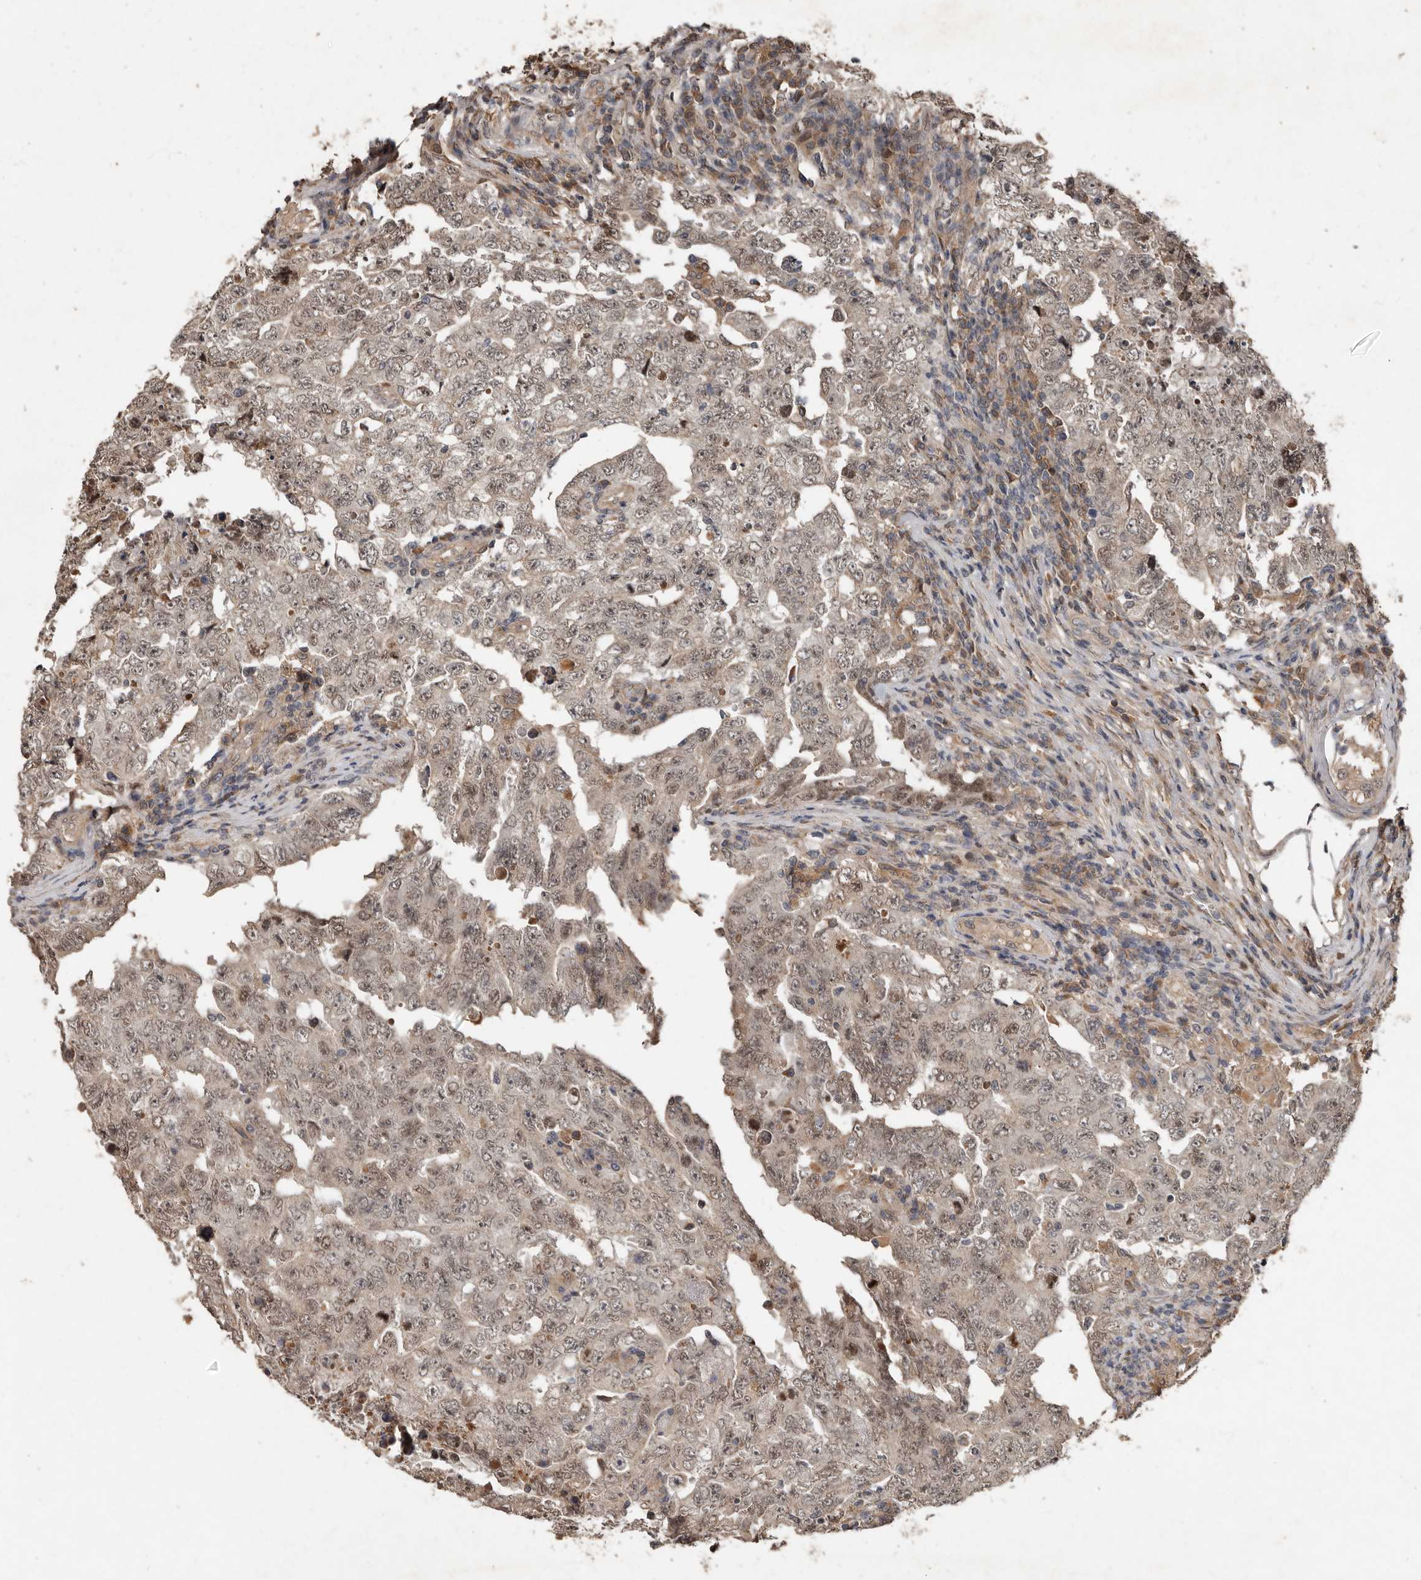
{"staining": {"intensity": "weak", "quantity": ">75%", "location": "cytoplasmic/membranous,nuclear"}, "tissue": "testis cancer", "cell_type": "Tumor cells", "image_type": "cancer", "snomed": [{"axis": "morphology", "description": "Carcinoma, Embryonal, NOS"}, {"axis": "topography", "description": "Testis"}], "caption": "This is a photomicrograph of immunohistochemistry (IHC) staining of testis embryonal carcinoma, which shows weak staining in the cytoplasmic/membranous and nuclear of tumor cells.", "gene": "KIF26B", "patient": {"sex": "male", "age": 26}}